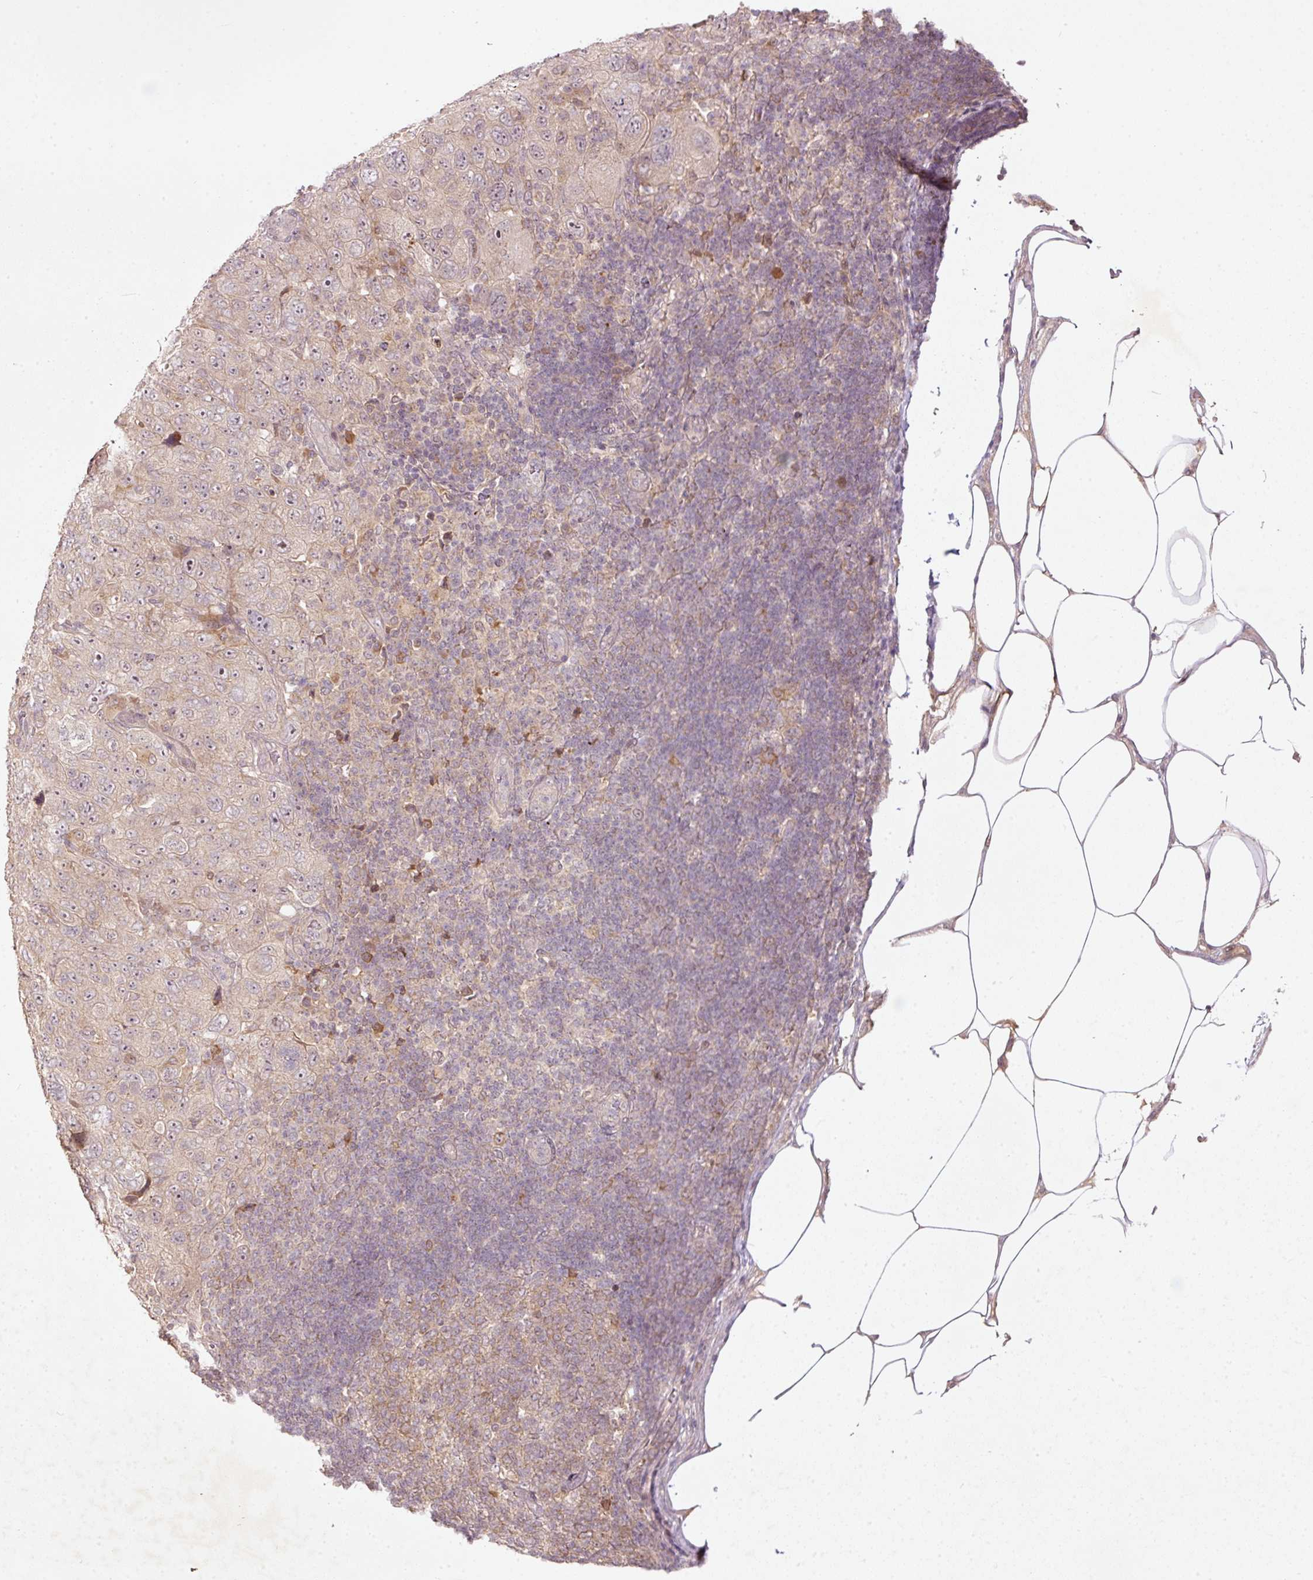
{"staining": {"intensity": "weak", "quantity": "<25%", "location": "nuclear"}, "tissue": "pancreatic cancer", "cell_type": "Tumor cells", "image_type": "cancer", "snomed": [{"axis": "morphology", "description": "Adenocarcinoma, NOS"}, {"axis": "topography", "description": "Pancreas"}], "caption": "Immunohistochemical staining of human pancreatic cancer (adenocarcinoma) exhibits no significant staining in tumor cells.", "gene": "PCDHB1", "patient": {"sex": "male", "age": 68}}